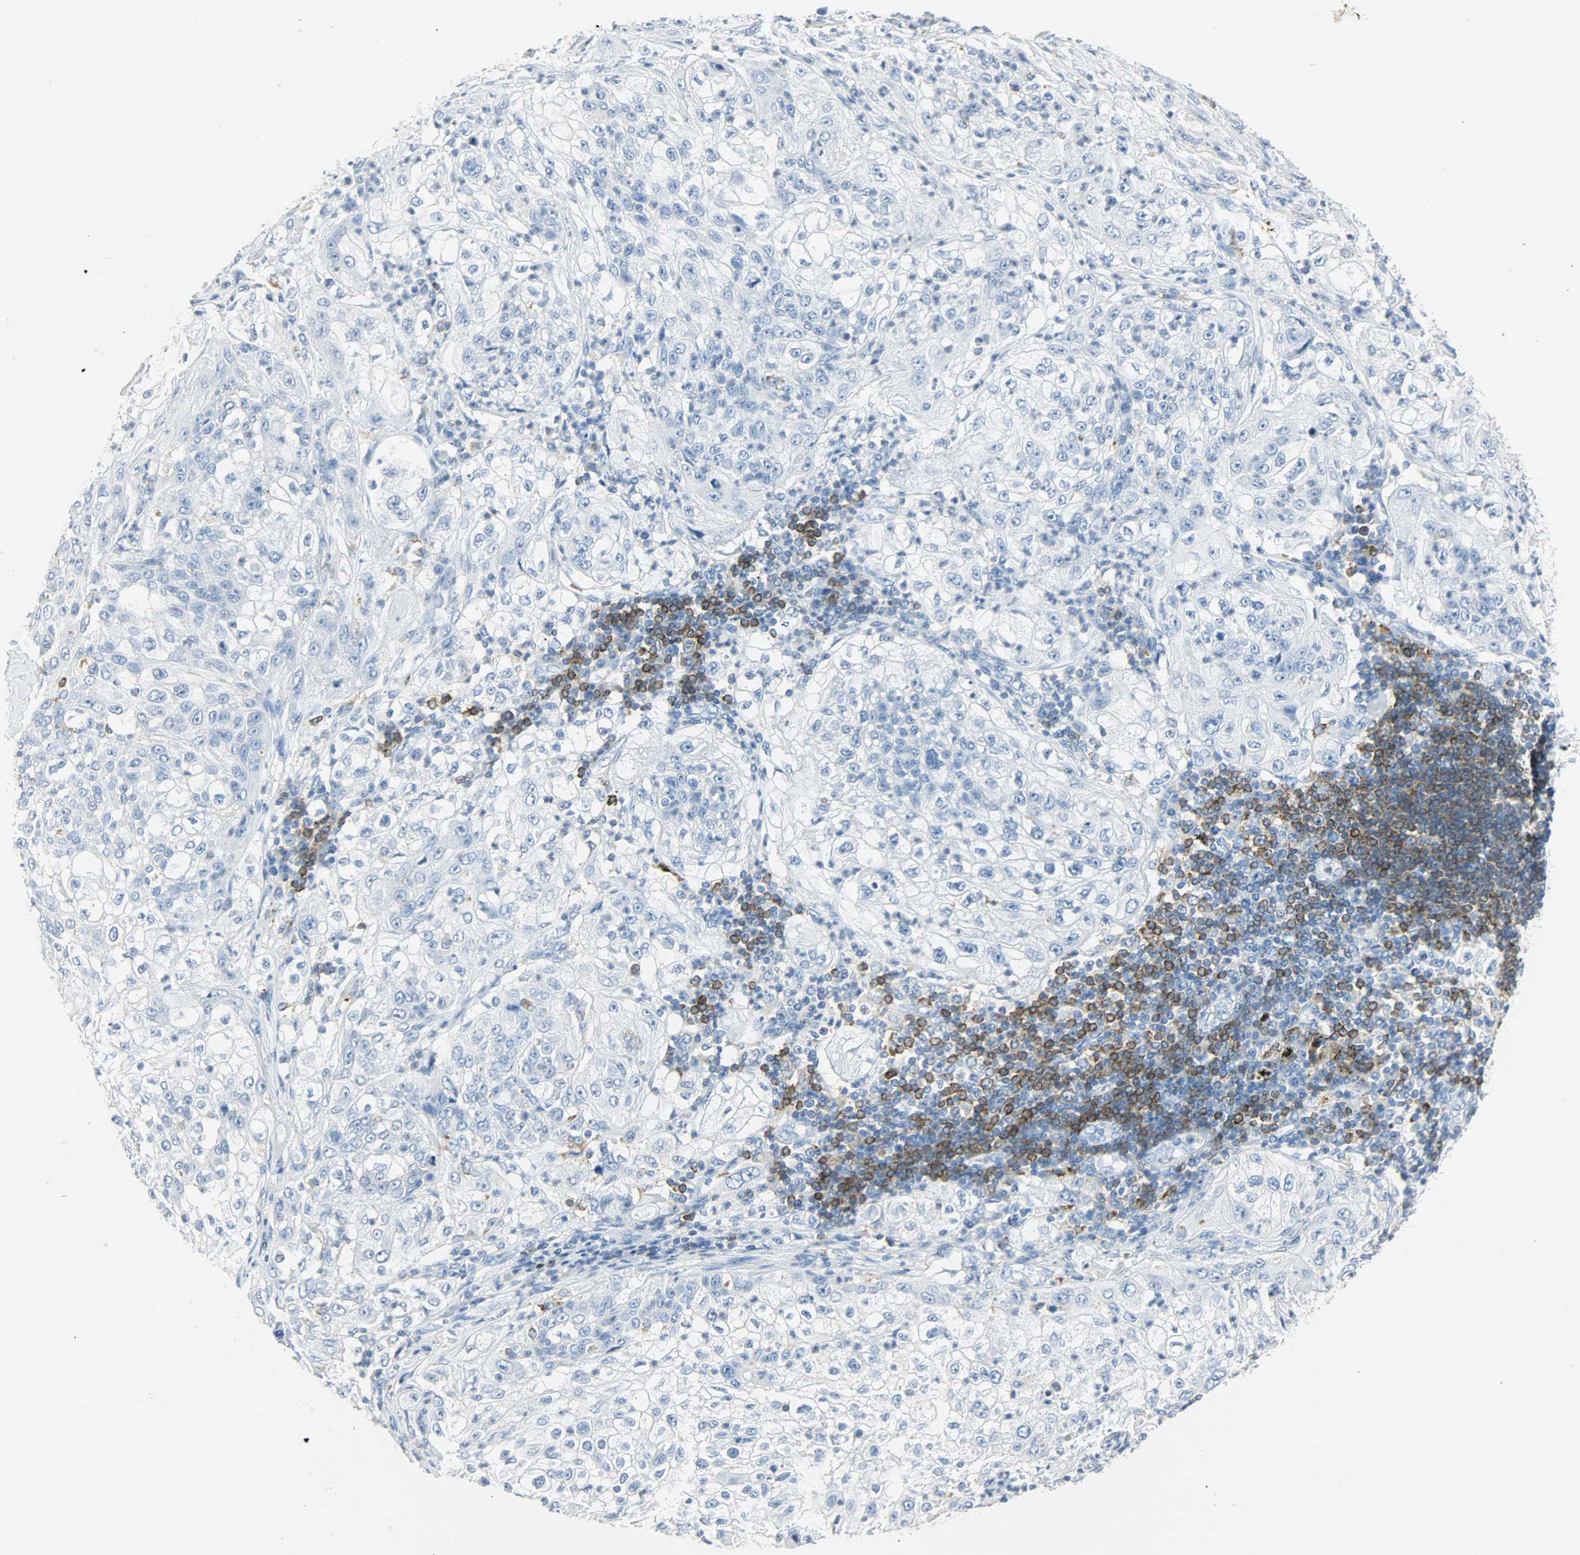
{"staining": {"intensity": "negative", "quantity": "none", "location": "none"}, "tissue": "lung cancer", "cell_type": "Tumor cells", "image_type": "cancer", "snomed": [{"axis": "morphology", "description": "Inflammation, NOS"}, {"axis": "morphology", "description": "Squamous cell carcinoma, NOS"}, {"axis": "topography", "description": "Lymph node"}, {"axis": "topography", "description": "Soft tissue"}, {"axis": "topography", "description": "Lung"}], "caption": "Lung cancer was stained to show a protein in brown. There is no significant staining in tumor cells.", "gene": "PTPN6", "patient": {"sex": "male", "age": 66}}